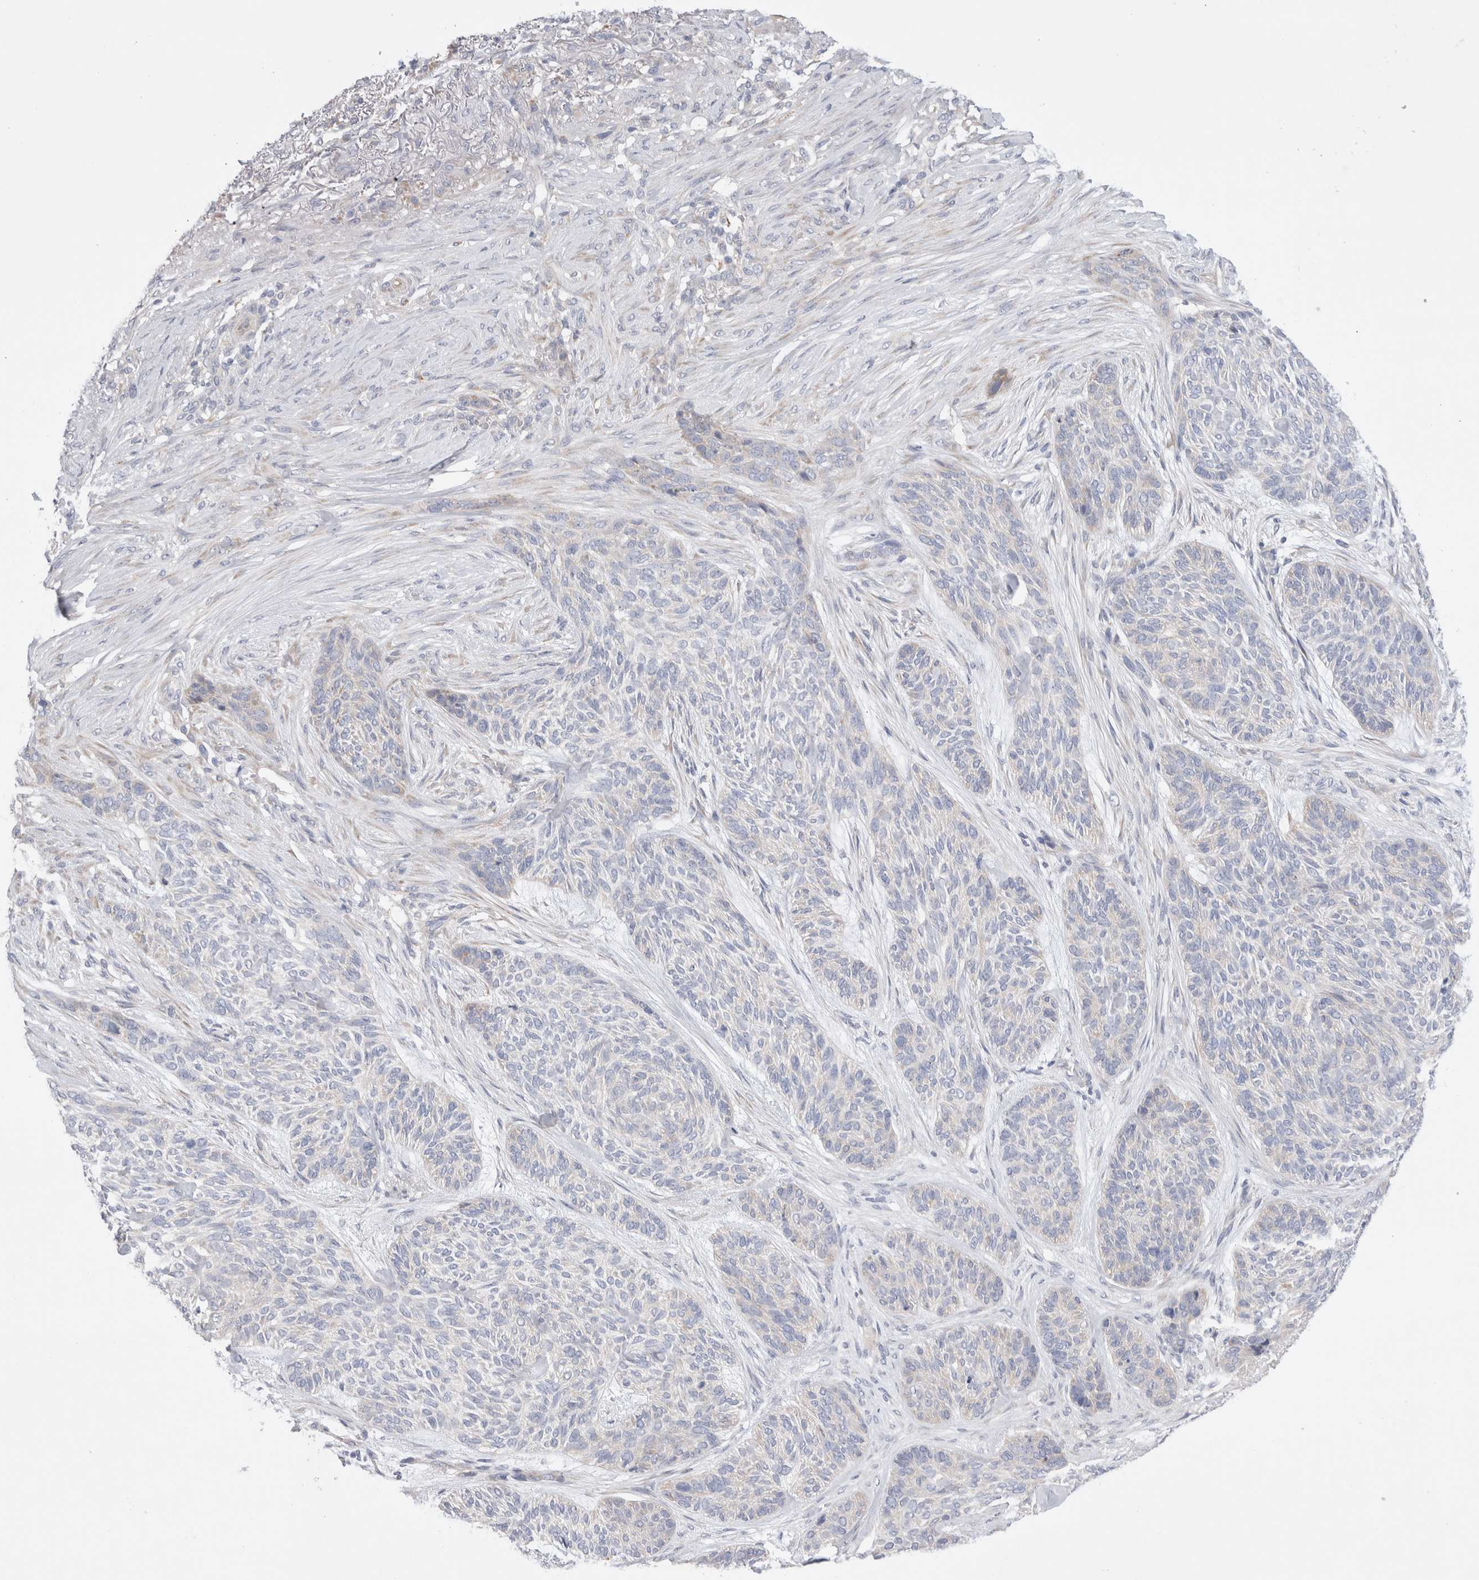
{"staining": {"intensity": "negative", "quantity": "none", "location": "none"}, "tissue": "skin cancer", "cell_type": "Tumor cells", "image_type": "cancer", "snomed": [{"axis": "morphology", "description": "Basal cell carcinoma"}, {"axis": "topography", "description": "Skin"}], "caption": "A histopathology image of human skin basal cell carcinoma is negative for staining in tumor cells. (Immunohistochemistry (ihc), brightfield microscopy, high magnification).", "gene": "RBM12B", "patient": {"sex": "male", "age": 55}}